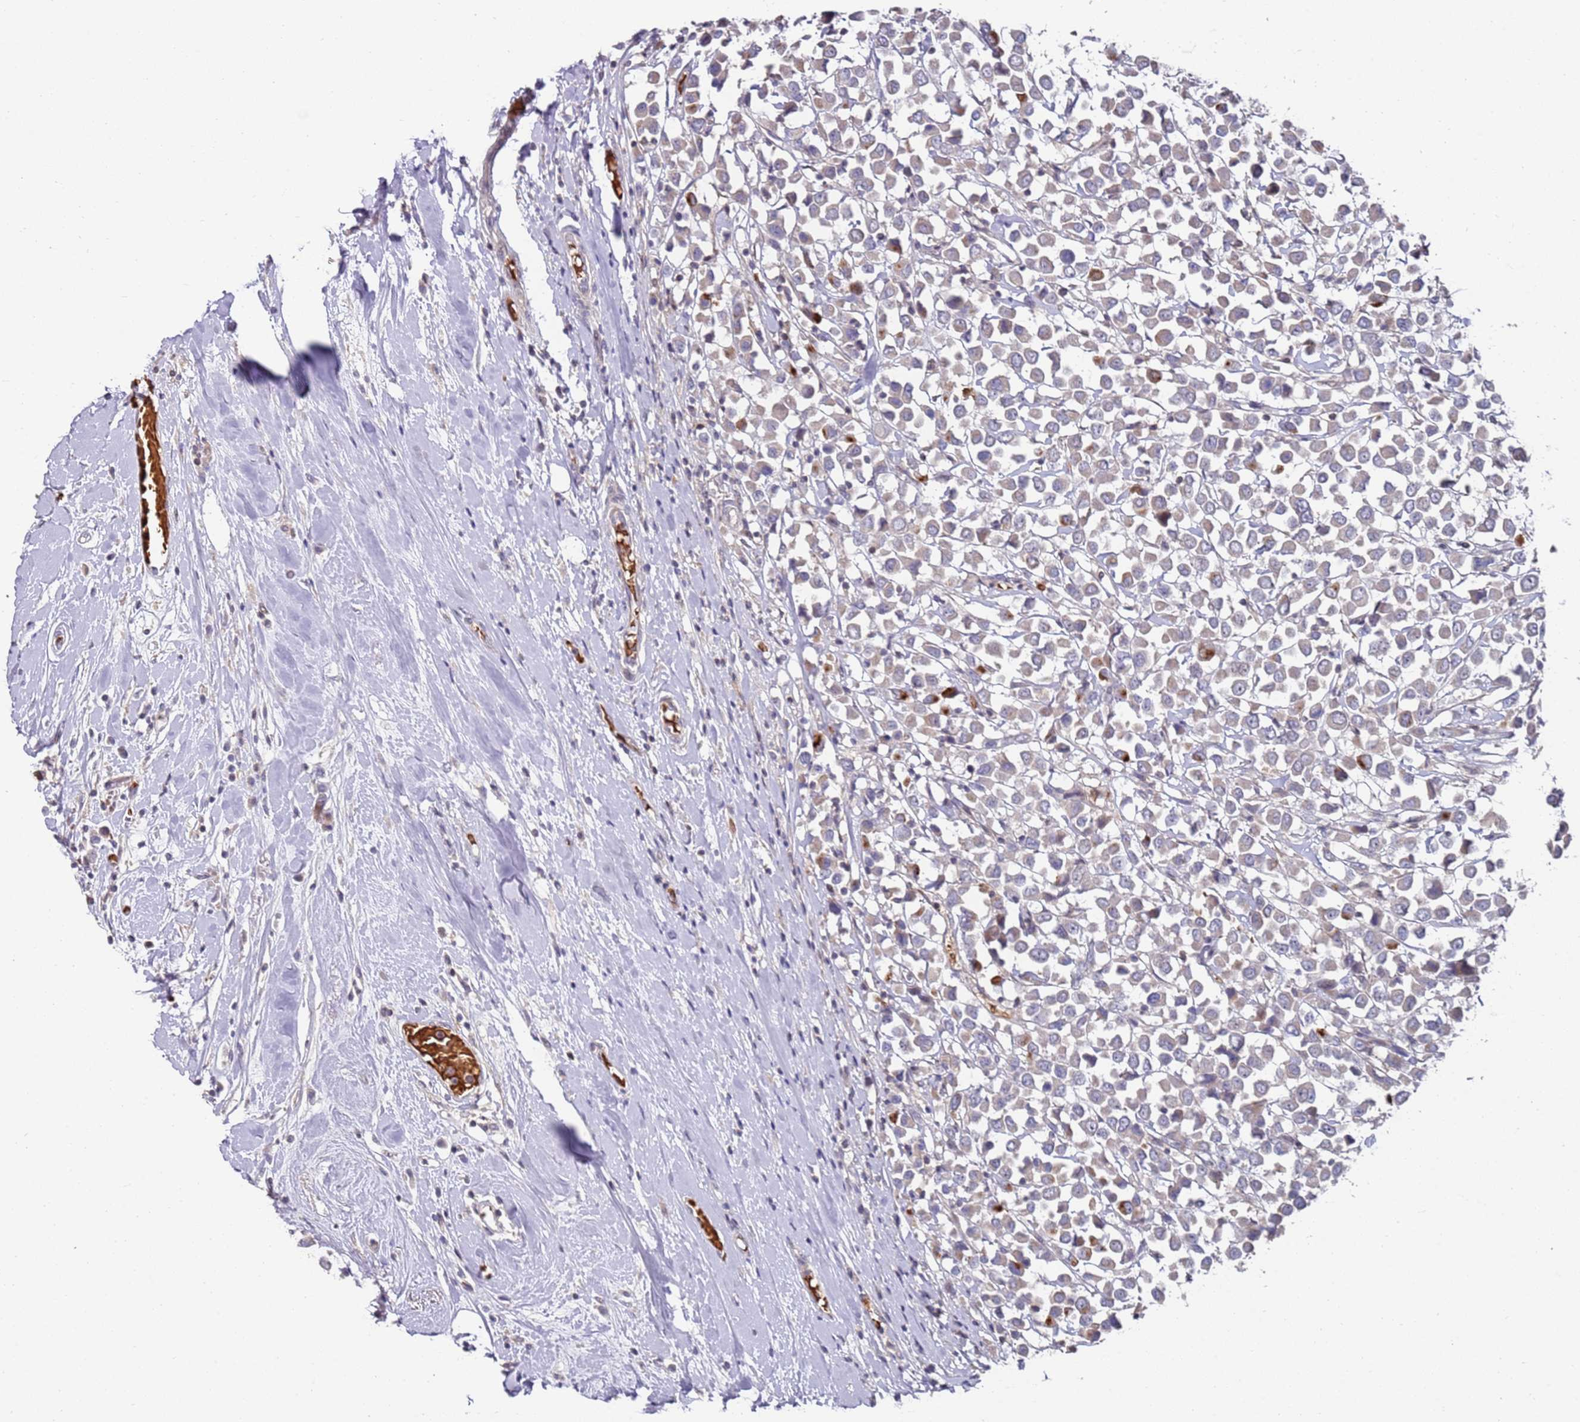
{"staining": {"intensity": "moderate", "quantity": "<25%", "location": "cytoplasmic/membranous"}, "tissue": "breast cancer", "cell_type": "Tumor cells", "image_type": "cancer", "snomed": [{"axis": "morphology", "description": "Duct carcinoma"}, {"axis": "topography", "description": "Breast"}], "caption": "A brown stain highlights moderate cytoplasmic/membranous expression of a protein in invasive ductal carcinoma (breast) tumor cells.", "gene": "LACC1", "patient": {"sex": "female", "age": 61}}